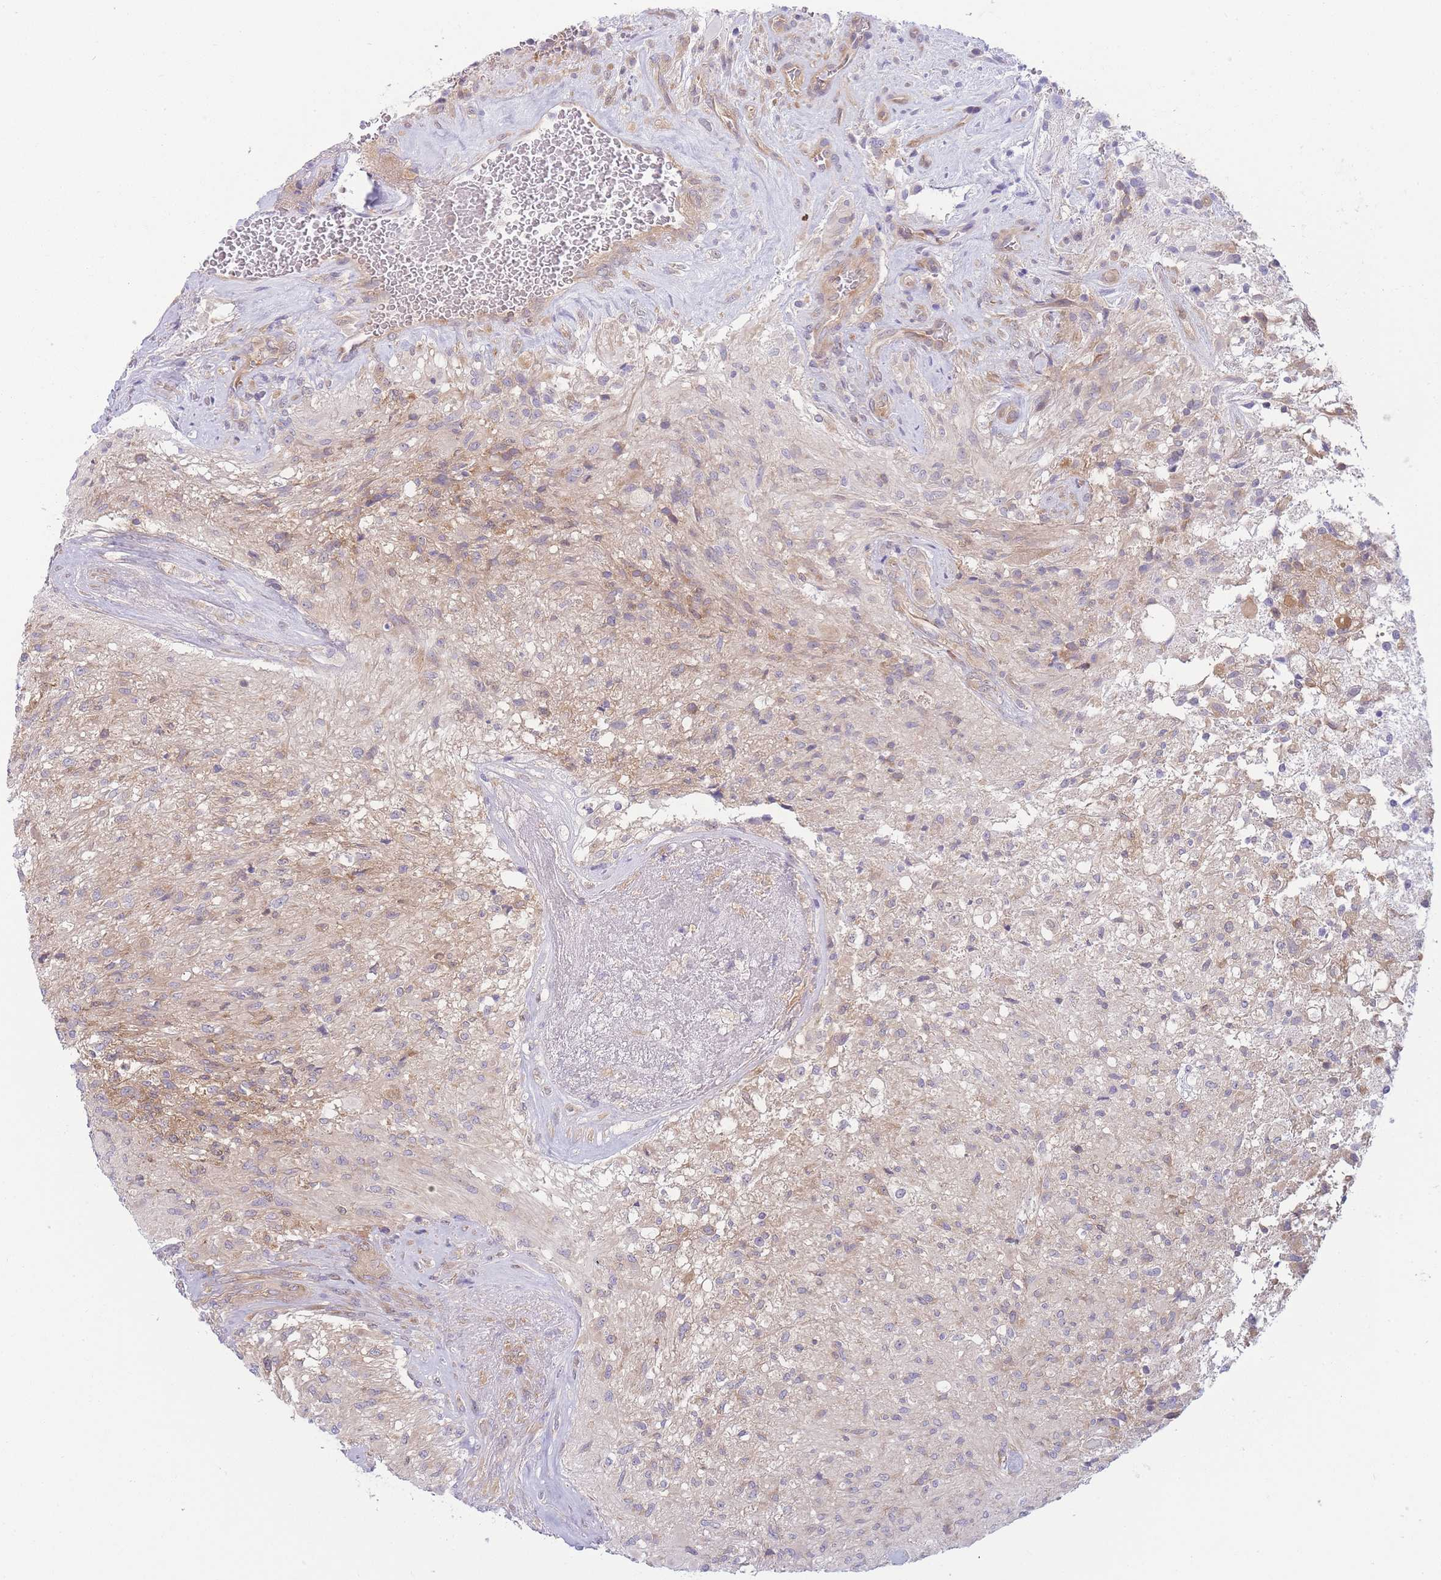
{"staining": {"intensity": "negative", "quantity": "none", "location": "none"}, "tissue": "glioma", "cell_type": "Tumor cells", "image_type": "cancer", "snomed": [{"axis": "morphology", "description": "Glioma, malignant, High grade"}, {"axis": "topography", "description": "Brain"}], "caption": "There is no significant staining in tumor cells of glioma. Brightfield microscopy of immunohistochemistry stained with DAB (brown) and hematoxylin (blue), captured at high magnification.", "gene": "PFDN6", "patient": {"sex": "male", "age": 56}}